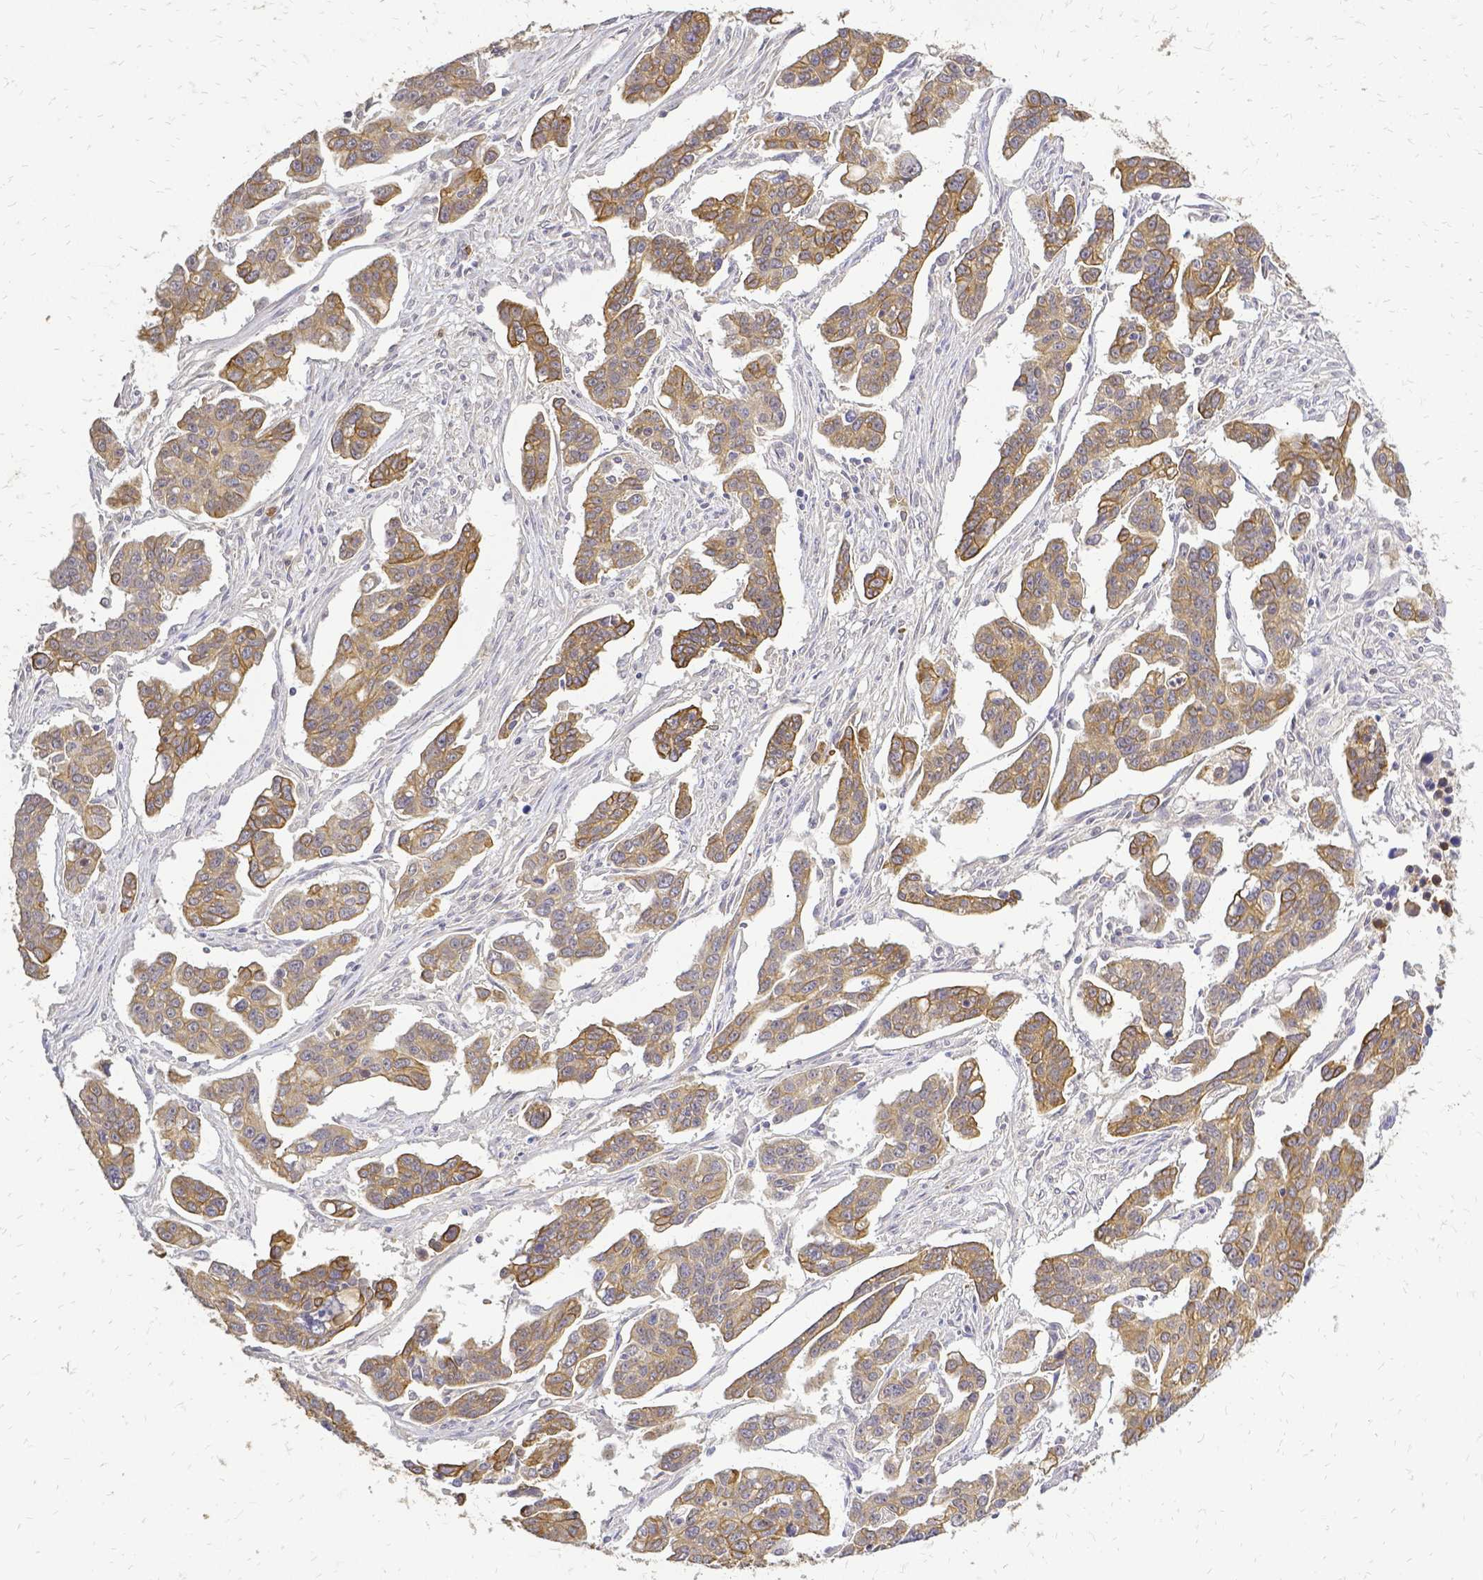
{"staining": {"intensity": "moderate", "quantity": ">75%", "location": "cytoplasmic/membranous"}, "tissue": "ovarian cancer", "cell_type": "Tumor cells", "image_type": "cancer", "snomed": [{"axis": "morphology", "description": "Carcinoma, endometroid"}, {"axis": "topography", "description": "Ovary"}], "caption": "Immunohistochemistry (IHC) (DAB (3,3'-diaminobenzidine)) staining of ovarian cancer reveals moderate cytoplasmic/membranous protein positivity in about >75% of tumor cells. (Stains: DAB in brown, nuclei in blue, Microscopy: brightfield microscopy at high magnification).", "gene": "CIB1", "patient": {"sex": "female", "age": 78}}